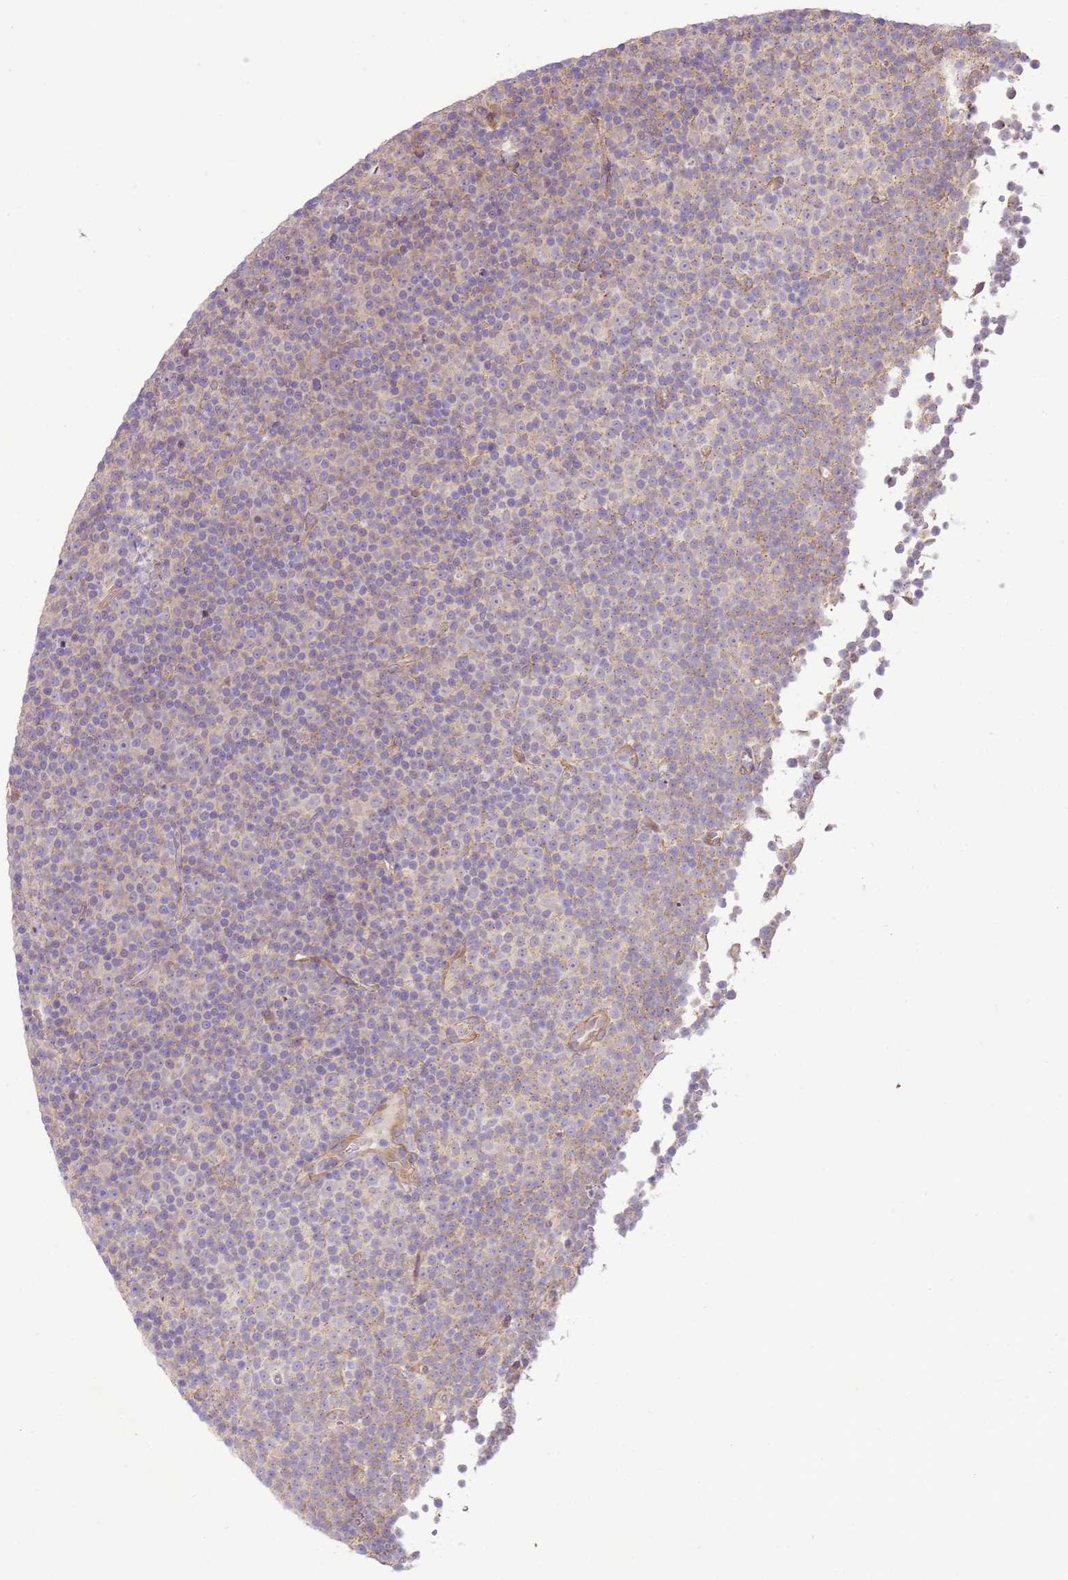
{"staining": {"intensity": "negative", "quantity": "none", "location": "none"}, "tissue": "lymphoma", "cell_type": "Tumor cells", "image_type": "cancer", "snomed": [{"axis": "morphology", "description": "Malignant lymphoma, non-Hodgkin's type, Low grade"}, {"axis": "topography", "description": "Lymph node"}], "caption": "Photomicrograph shows no protein expression in tumor cells of low-grade malignant lymphoma, non-Hodgkin's type tissue.", "gene": "SCARA3", "patient": {"sex": "female", "age": 67}}